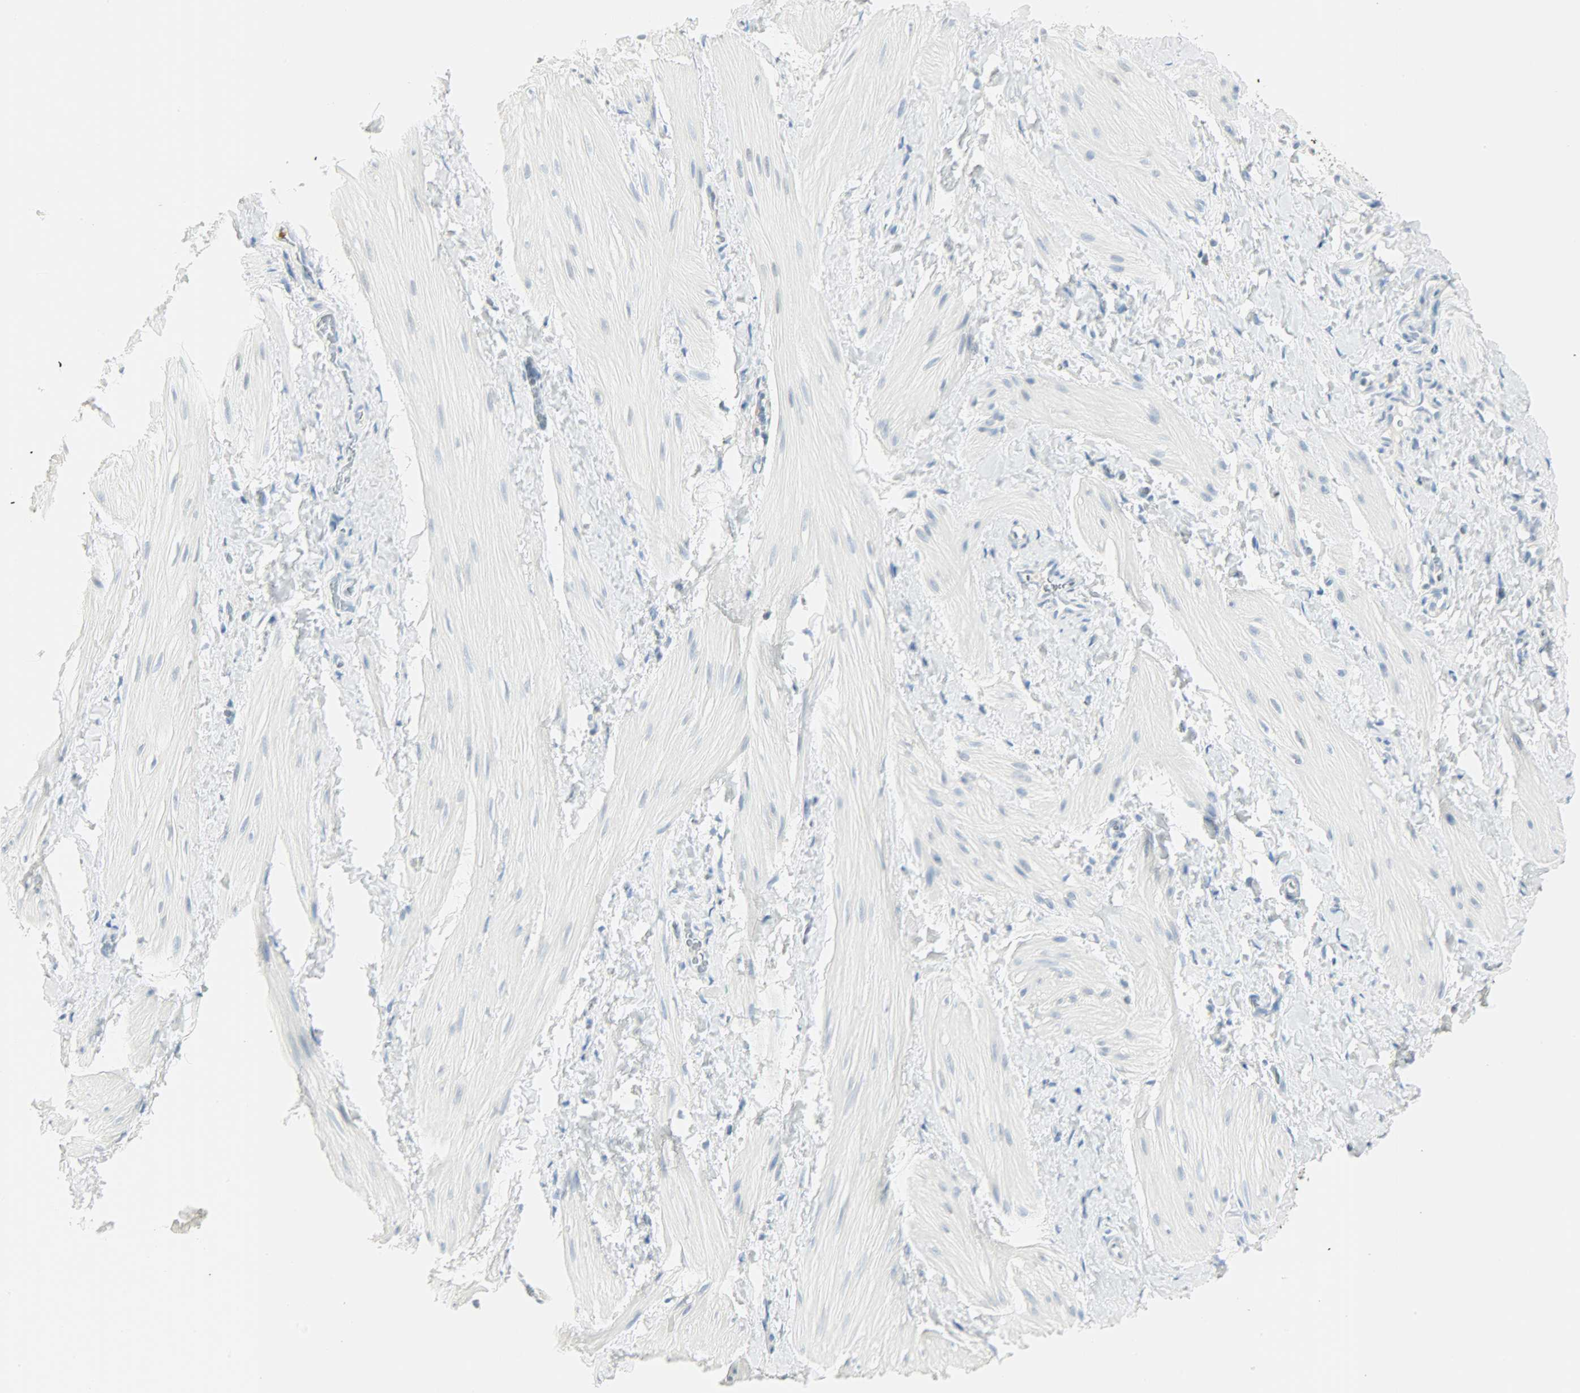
{"staining": {"intensity": "negative", "quantity": "none", "location": "none"}, "tissue": "smooth muscle", "cell_type": "Smooth muscle cells", "image_type": "normal", "snomed": [{"axis": "morphology", "description": "Normal tissue, NOS"}, {"axis": "topography", "description": "Smooth muscle"}], "caption": "DAB (3,3'-diaminobenzidine) immunohistochemical staining of unremarkable smooth muscle demonstrates no significant expression in smooth muscle cells.", "gene": "PTPN6", "patient": {"sex": "male", "age": 16}}